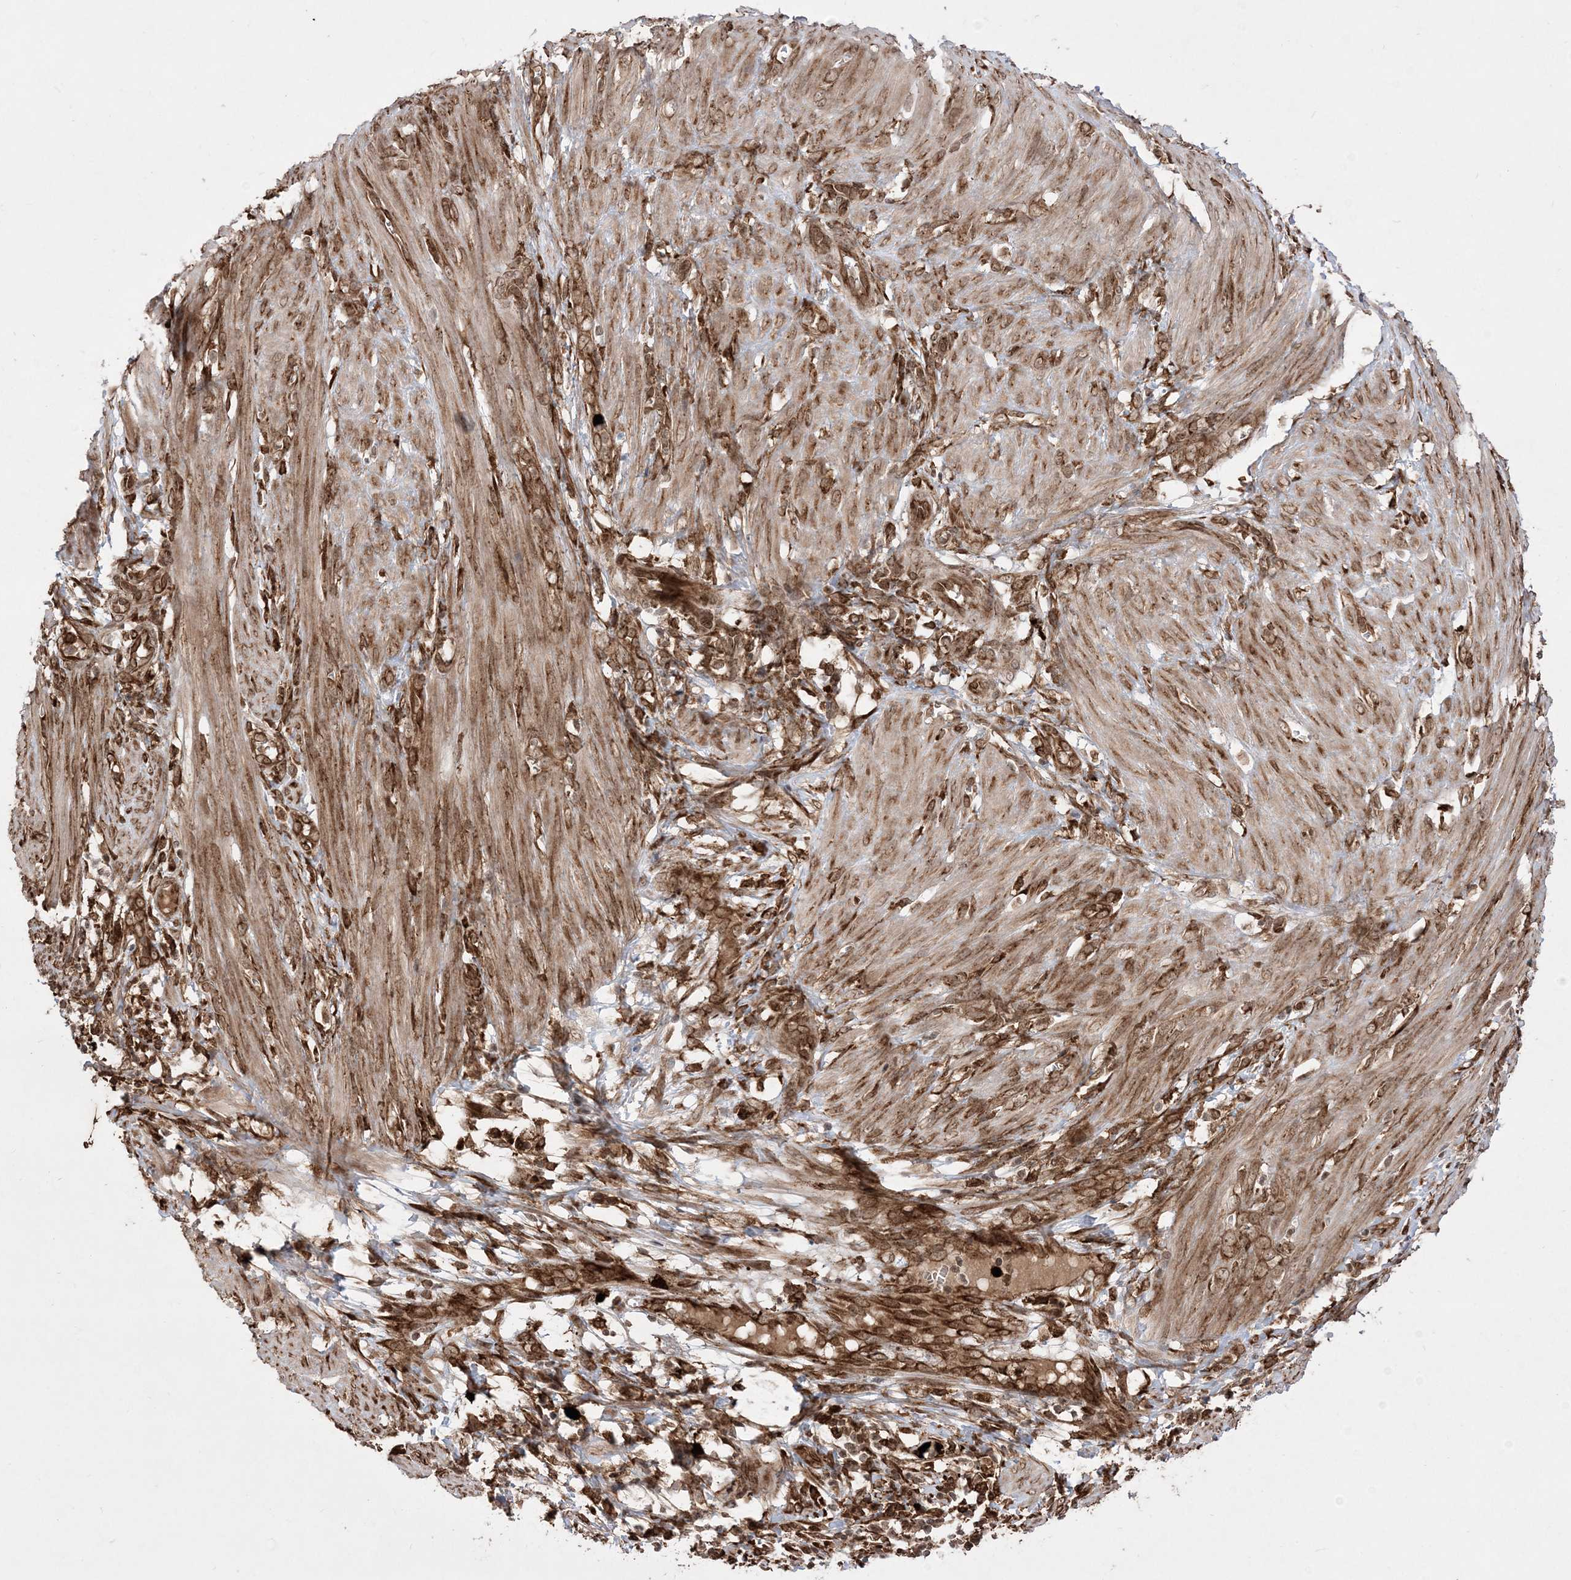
{"staining": {"intensity": "strong", "quantity": ">75%", "location": "cytoplasmic/membranous,nuclear"}, "tissue": "endometrial cancer", "cell_type": "Tumor cells", "image_type": "cancer", "snomed": [{"axis": "morphology", "description": "Adenocarcinoma, NOS"}, {"axis": "topography", "description": "Endometrium"}], "caption": "Endometrial adenocarcinoma stained with a brown dye displays strong cytoplasmic/membranous and nuclear positive expression in approximately >75% of tumor cells.", "gene": "EPC2", "patient": {"sex": "female", "age": 51}}